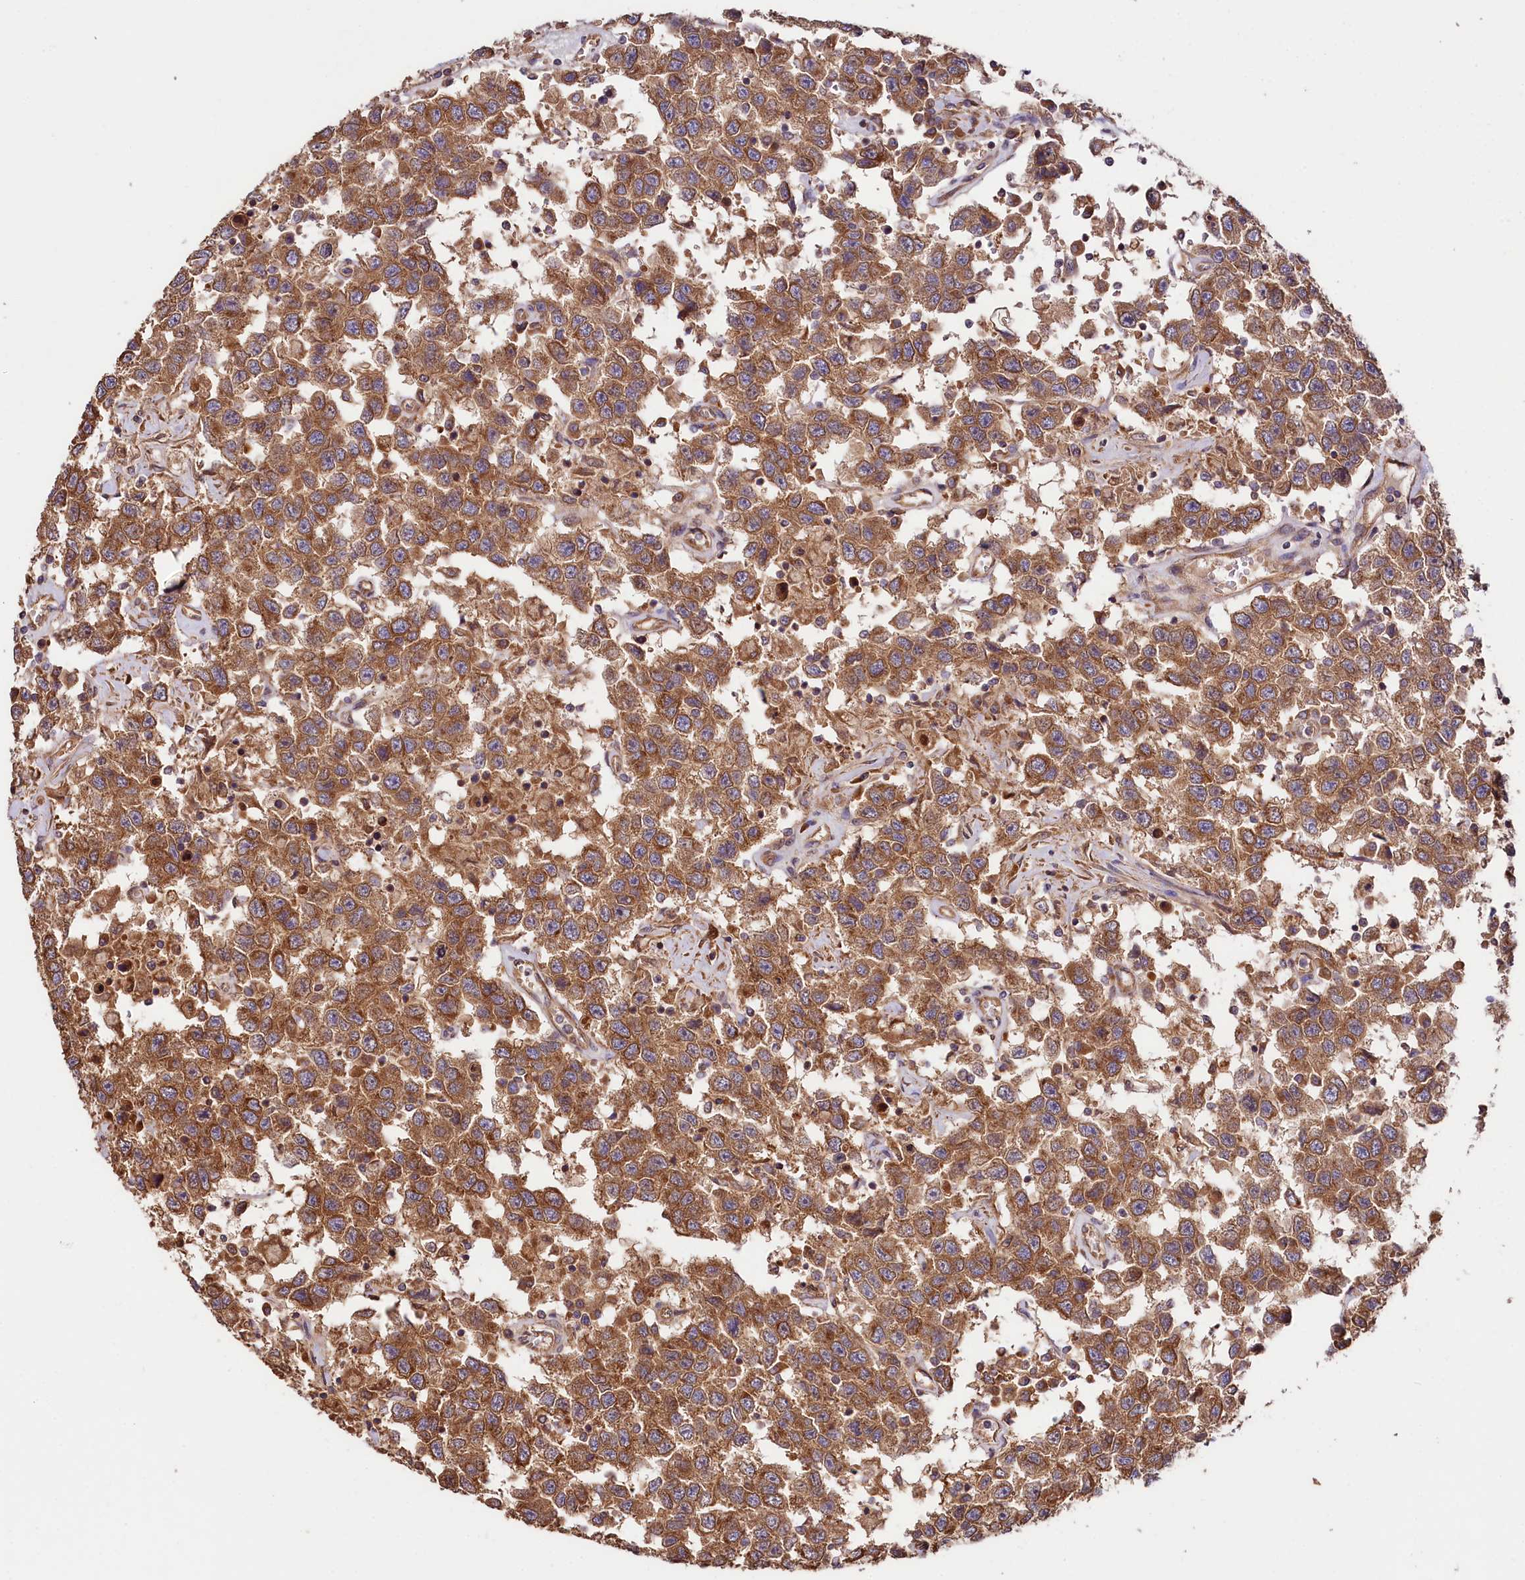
{"staining": {"intensity": "moderate", "quantity": ">75%", "location": "cytoplasmic/membranous"}, "tissue": "testis cancer", "cell_type": "Tumor cells", "image_type": "cancer", "snomed": [{"axis": "morphology", "description": "Seminoma, NOS"}, {"axis": "topography", "description": "Testis"}], "caption": "Seminoma (testis) stained with a brown dye shows moderate cytoplasmic/membranous positive expression in about >75% of tumor cells.", "gene": "CEP295", "patient": {"sex": "male", "age": 41}}